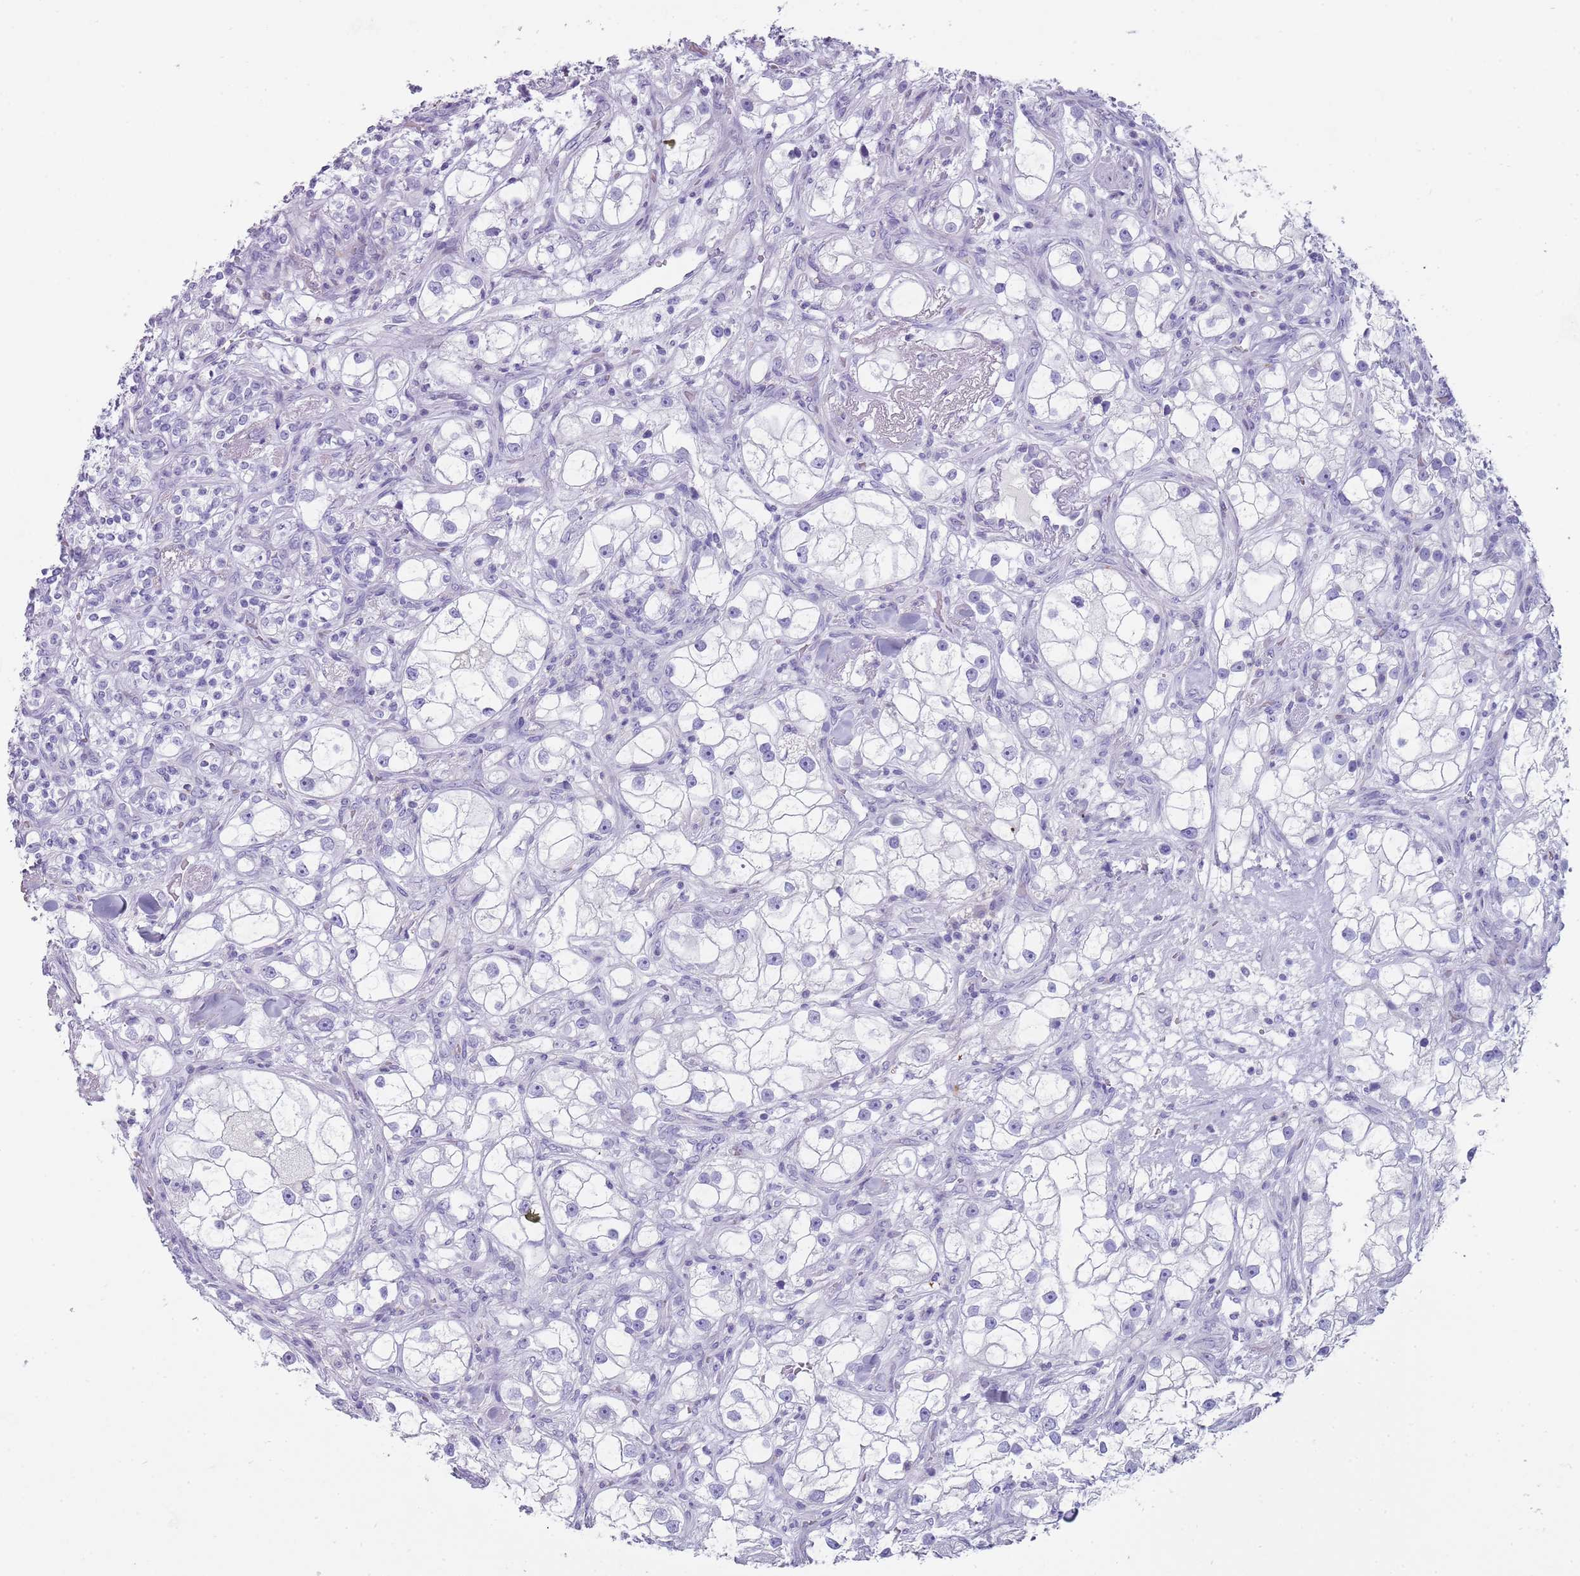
{"staining": {"intensity": "negative", "quantity": "none", "location": "none"}, "tissue": "renal cancer", "cell_type": "Tumor cells", "image_type": "cancer", "snomed": [{"axis": "morphology", "description": "Adenocarcinoma, NOS"}, {"axis": "topography", "description": "Kidney"}], "caption": "IHC of renal adenocarcinoma demonstrates no staining in tumor cells.", "gene": "NBPF20", "patient": {"sex": "male", "age": 77}}